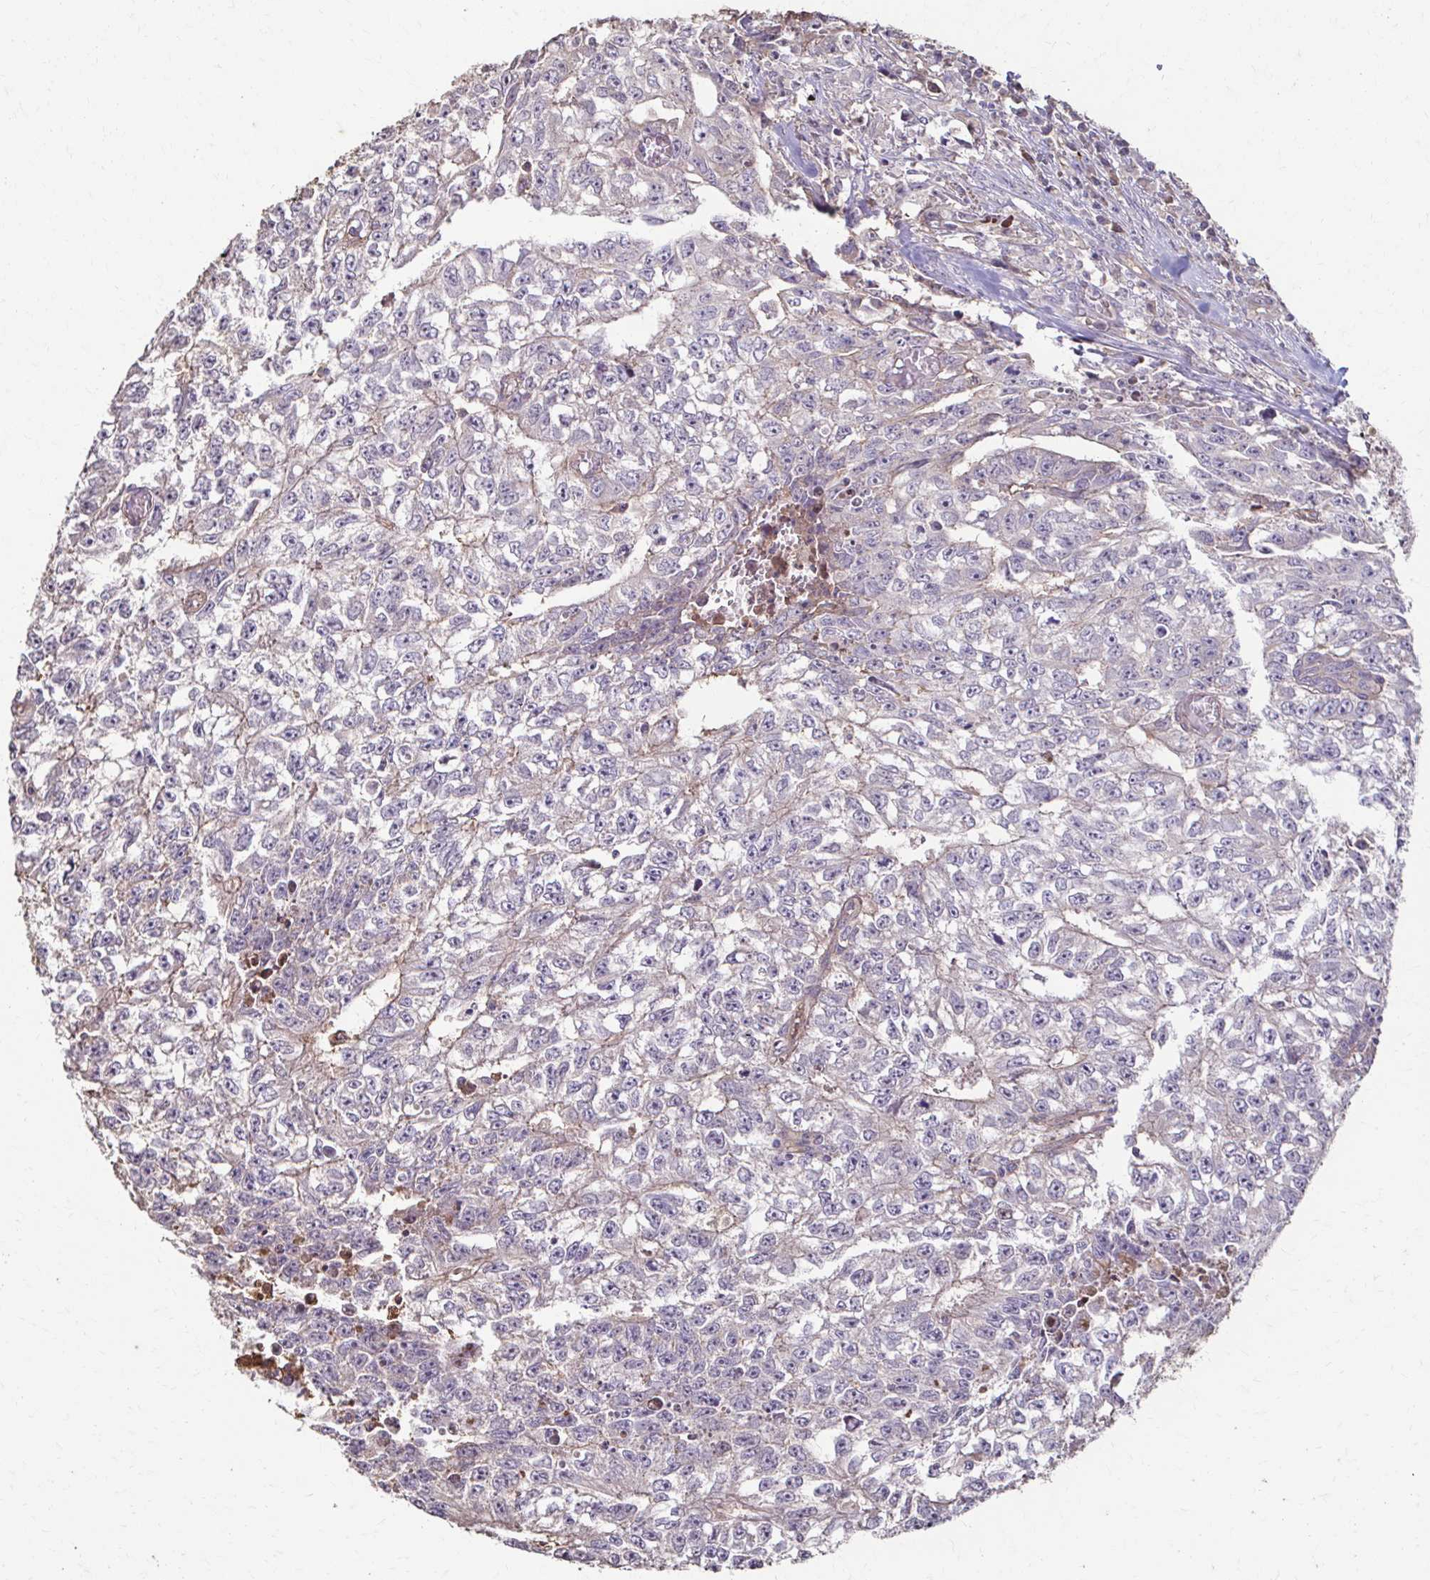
{"staining": {"intensity": "negative", "quantity": "none", "location": "none"}, "tissue": "testis cancer", "cell_type": "Tumor cells", "image_type": "cancer", "snomed": [{"axis": "morphology", "description": "Carcinoma, Embryonal, NOS"}, {"axis": "morphology", "description": "Teratoma, malignant, NOS"}, {"axis": "topography", "description": "Testis"}], "caption": "A histopathology image of human embryonal carcinoma (testis) is negative for staining in tumor cells.", "gene": "IL18BP", "patient": {"sex": "male", "age": 24}}